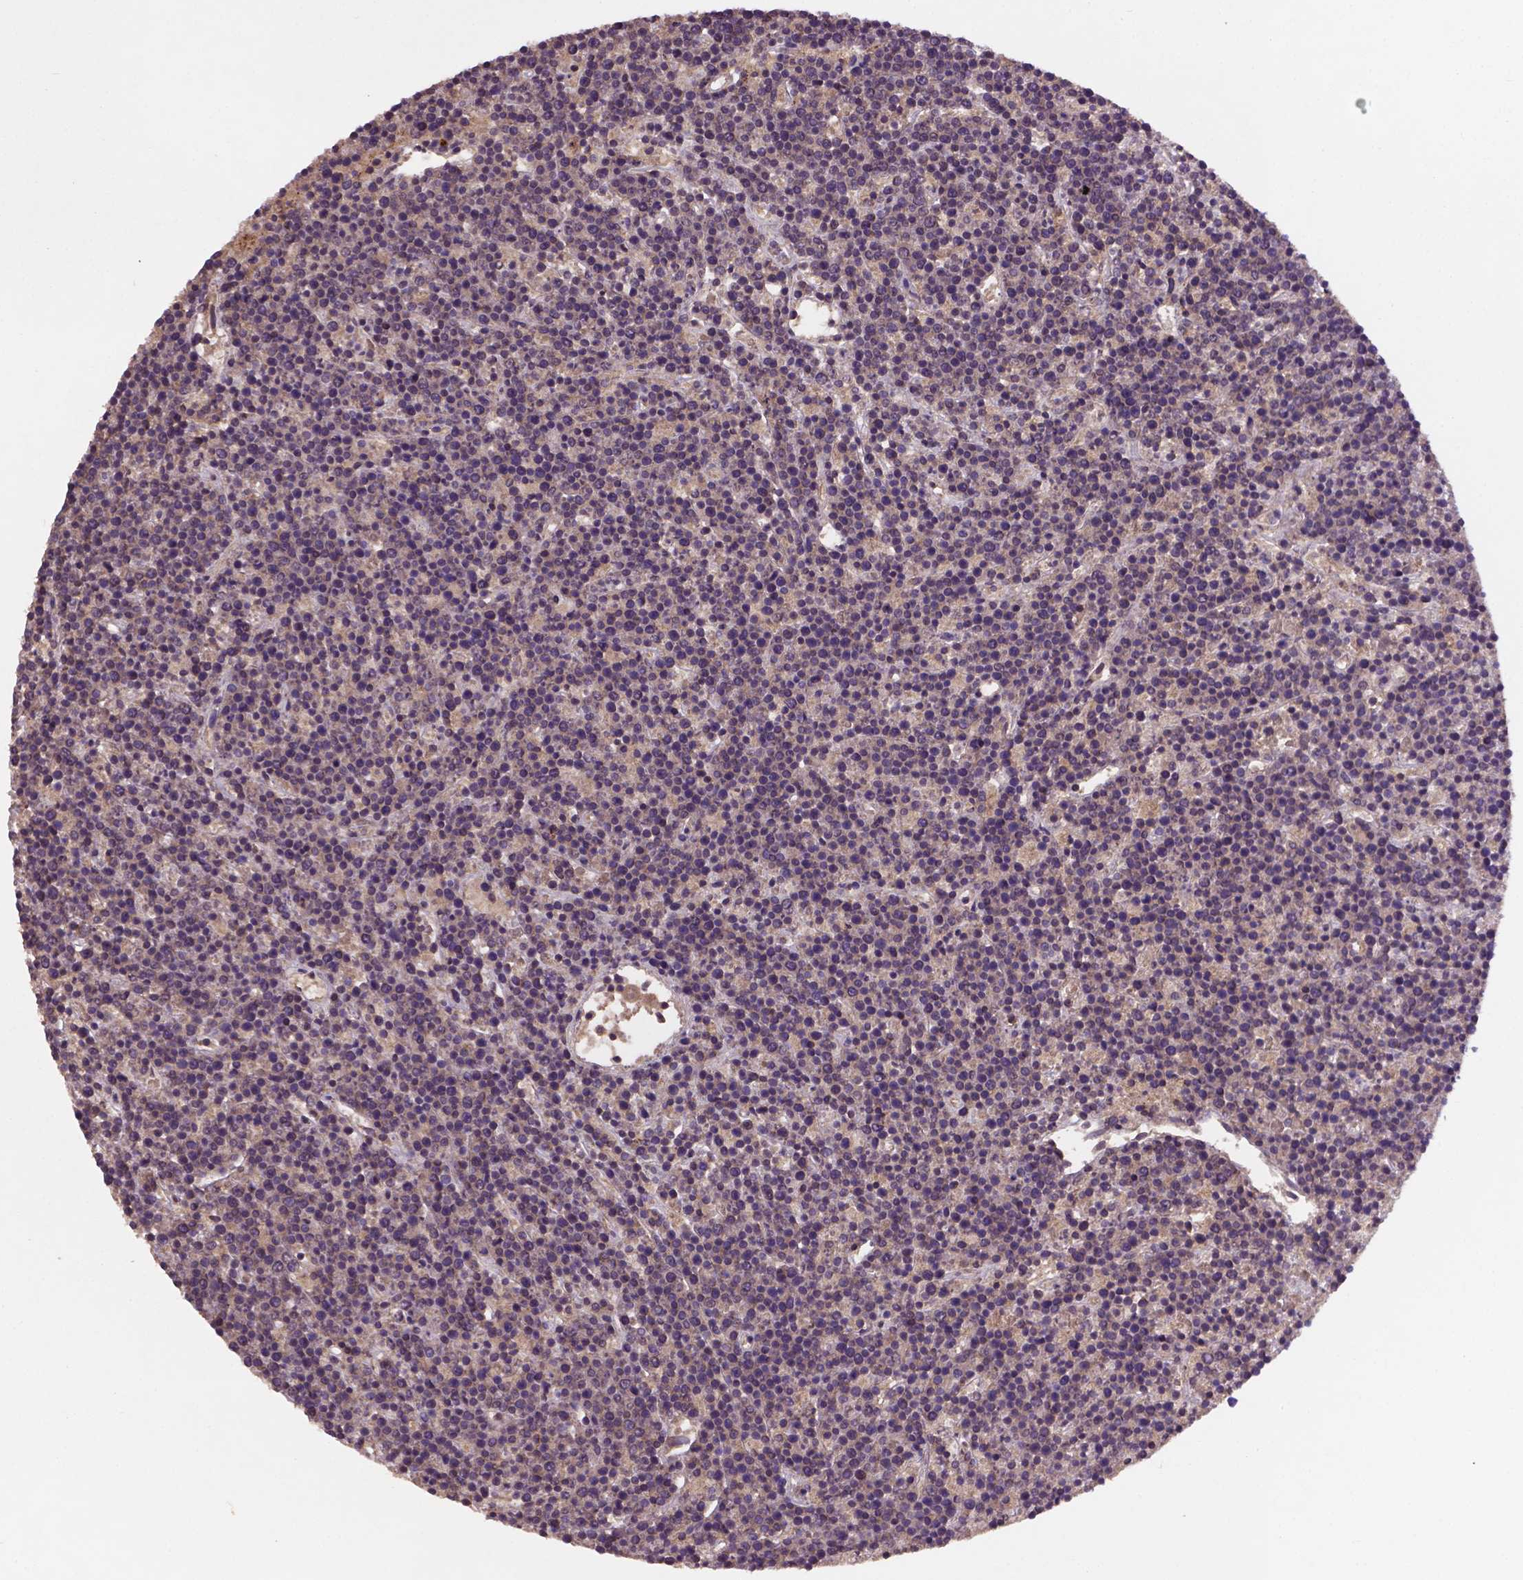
{"staining": {"intensity": "negative", "quantity": "none", "location": "none"}, "tissue": "lymphoma", "cell_type": "Tumor cells", "image_type": "cancer", "snomed": [{"axis": "morphology", "description": "Malignant lymphoma, non-Hodgkin's type, High grade"}, {"axis": "topography", "description": "Ovary"}], "caption": "An image of human lymphoma is negative for staining in tumor cells.", "gene": "NIPAL2", "patient": {"sex": "female", "age": 56}}